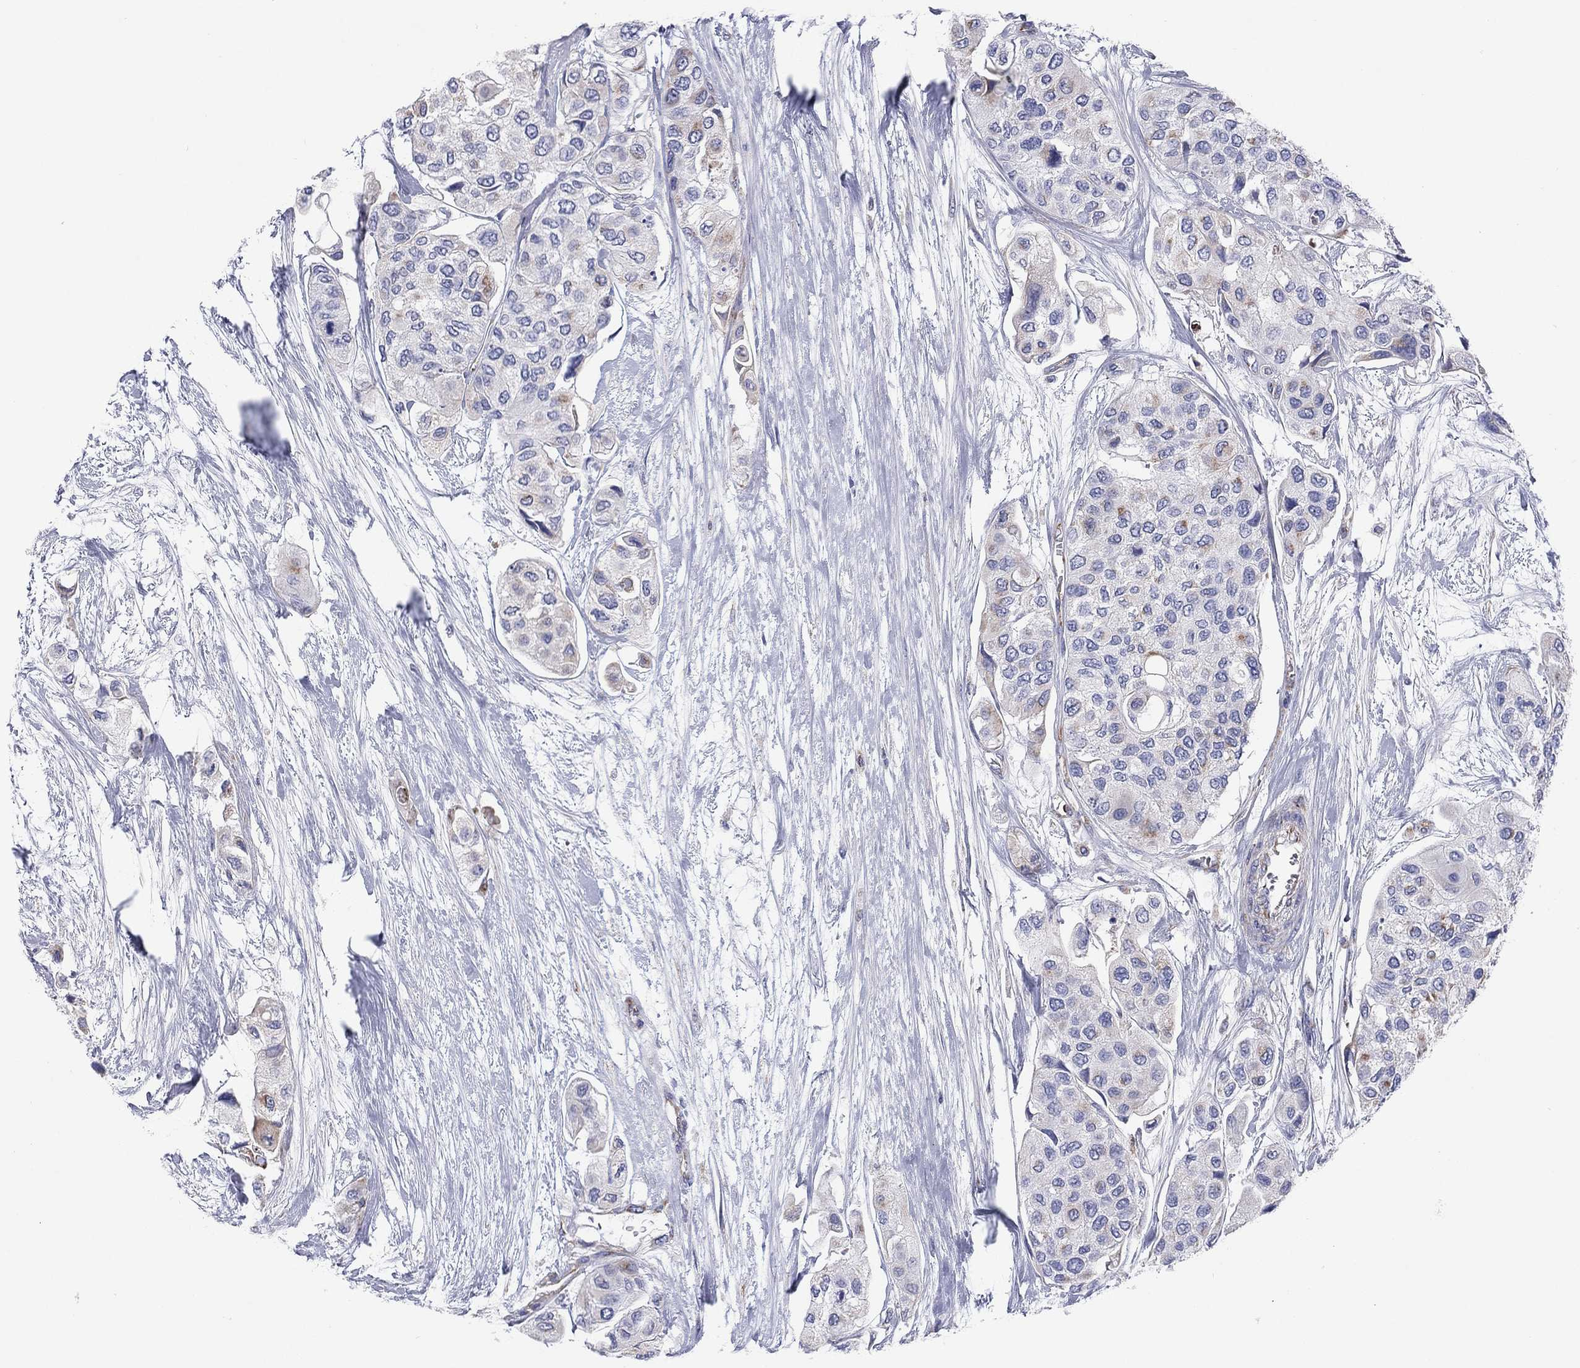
{"staining": {"intensity": "moderate", "quantity": "<25%", "location": "cytoplasmic/membranous"}, "tissue": "urothelial cancer", "cell_type": "Tumor cells", "image_type": "cancer", "snomed": [{"axis": "morphology", "description": "Urothelial carcinoma, High grade"}, {"axis": "topography", "description": "Urinary bladder"}], "caption": "The micrograph reveals a brown stain indicating the presence of a protein in the cytoplasmic/membranous of tumor cells in urothelial cancer.", "gene": "MGST3", "patient": {"sex": "male", "age": 77}}